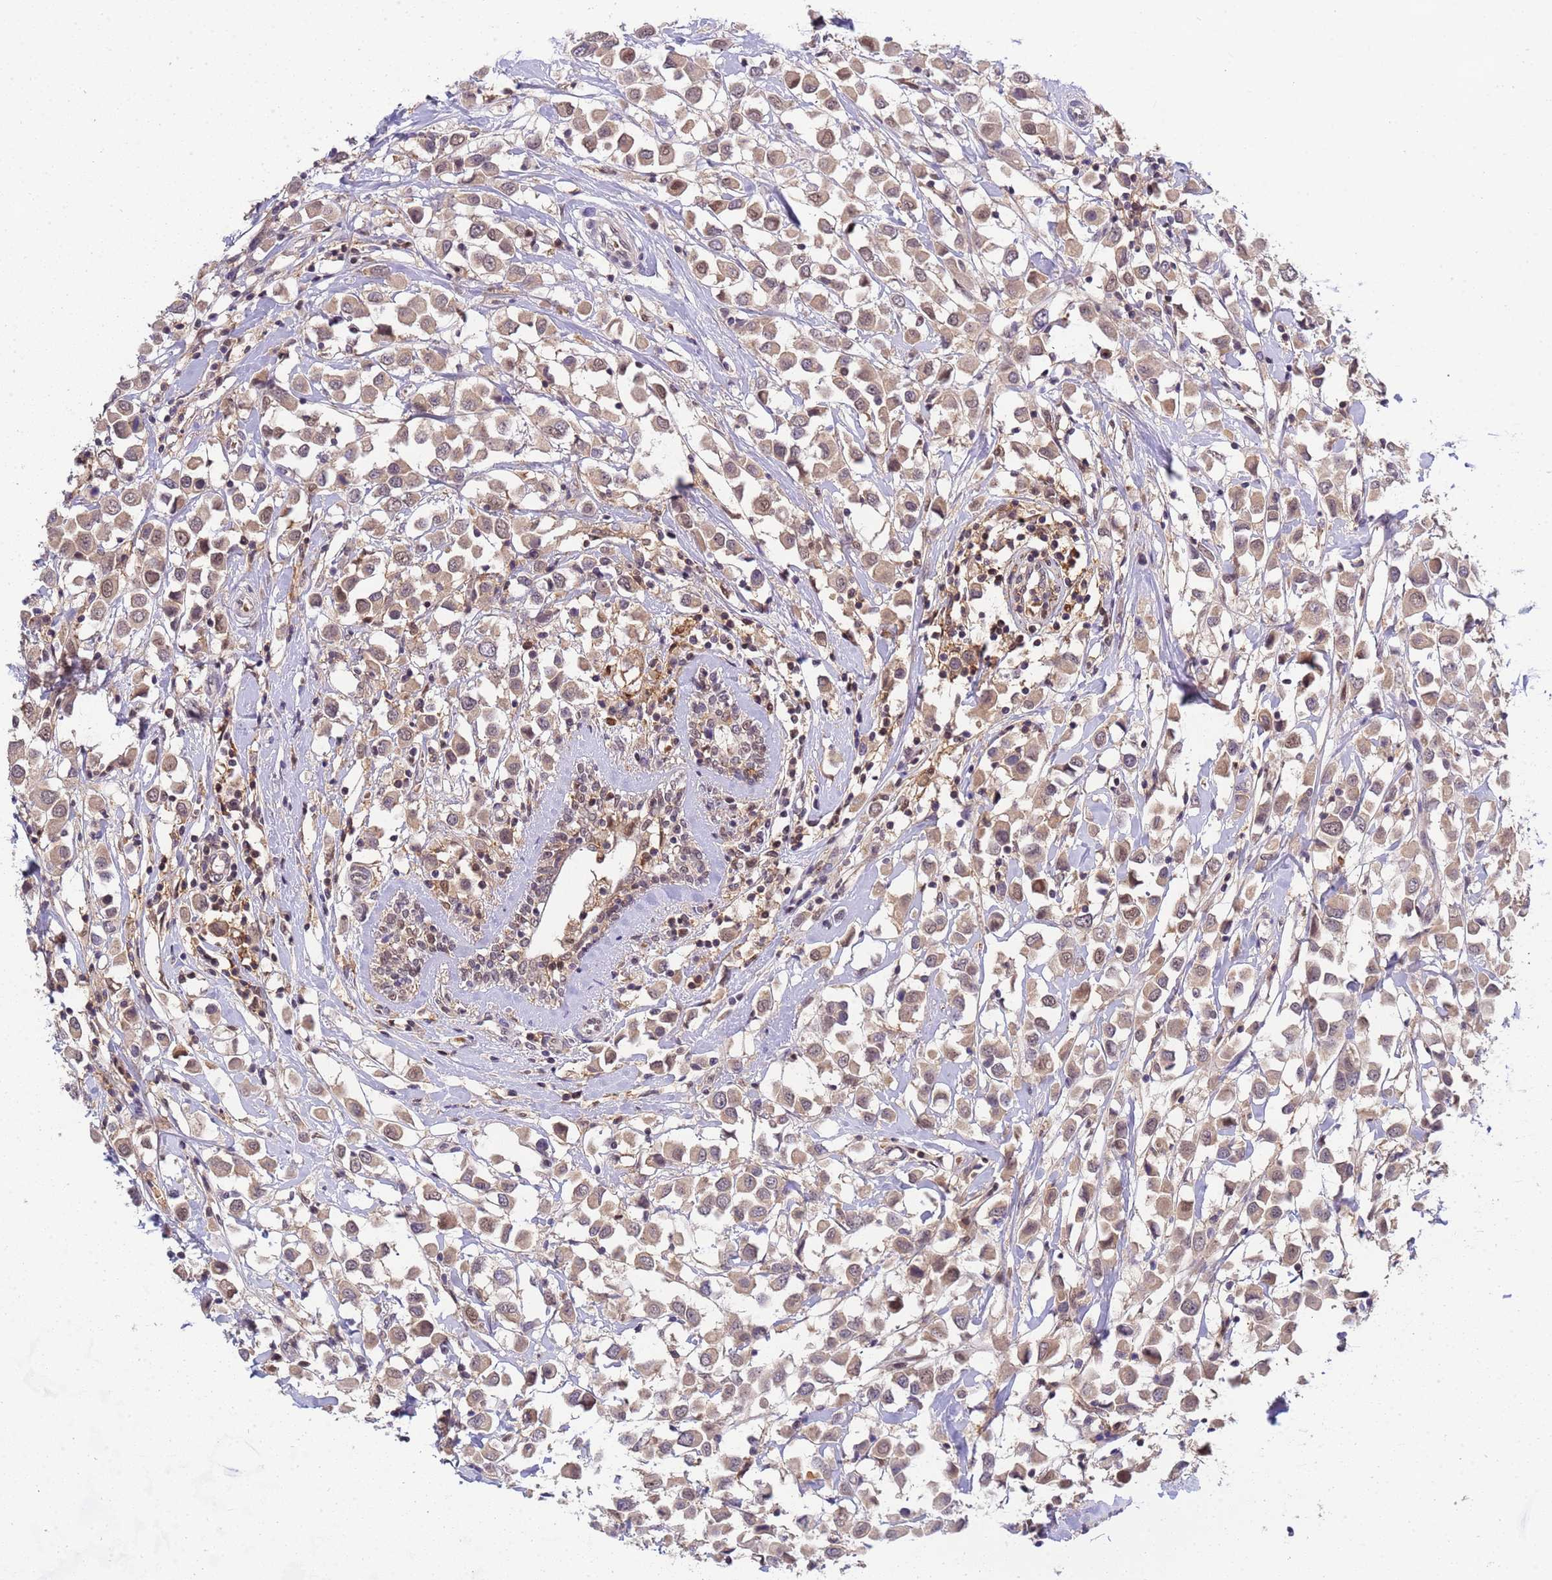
{"staining": {"intensity": "weak", "quantity": ">75%", "location": "cytoplasmic/membranous,nuclear"}, "tissue": "breast cancer", "cell_type": "Tumor cells", "image_type": "cancer", "snomed": [{"axis": "morphology", "description": "Duct carcinoma"}, {"axis": "topography", "description": "Breast"}], "caption": "IHC histopathology image of neoplastic tissue: human breast cancer (invasive ductal carcinoma) stained using immunohistochemistry exhibits low levels of weak protein expression localized specifically in the cytoplasmic/membranous and nuclear of tumor cells, appearing as a cytoplasmic/membranous and nuclear brown color.", "gene": "CD53", "patient": {"sex": "female", "age": 61}}